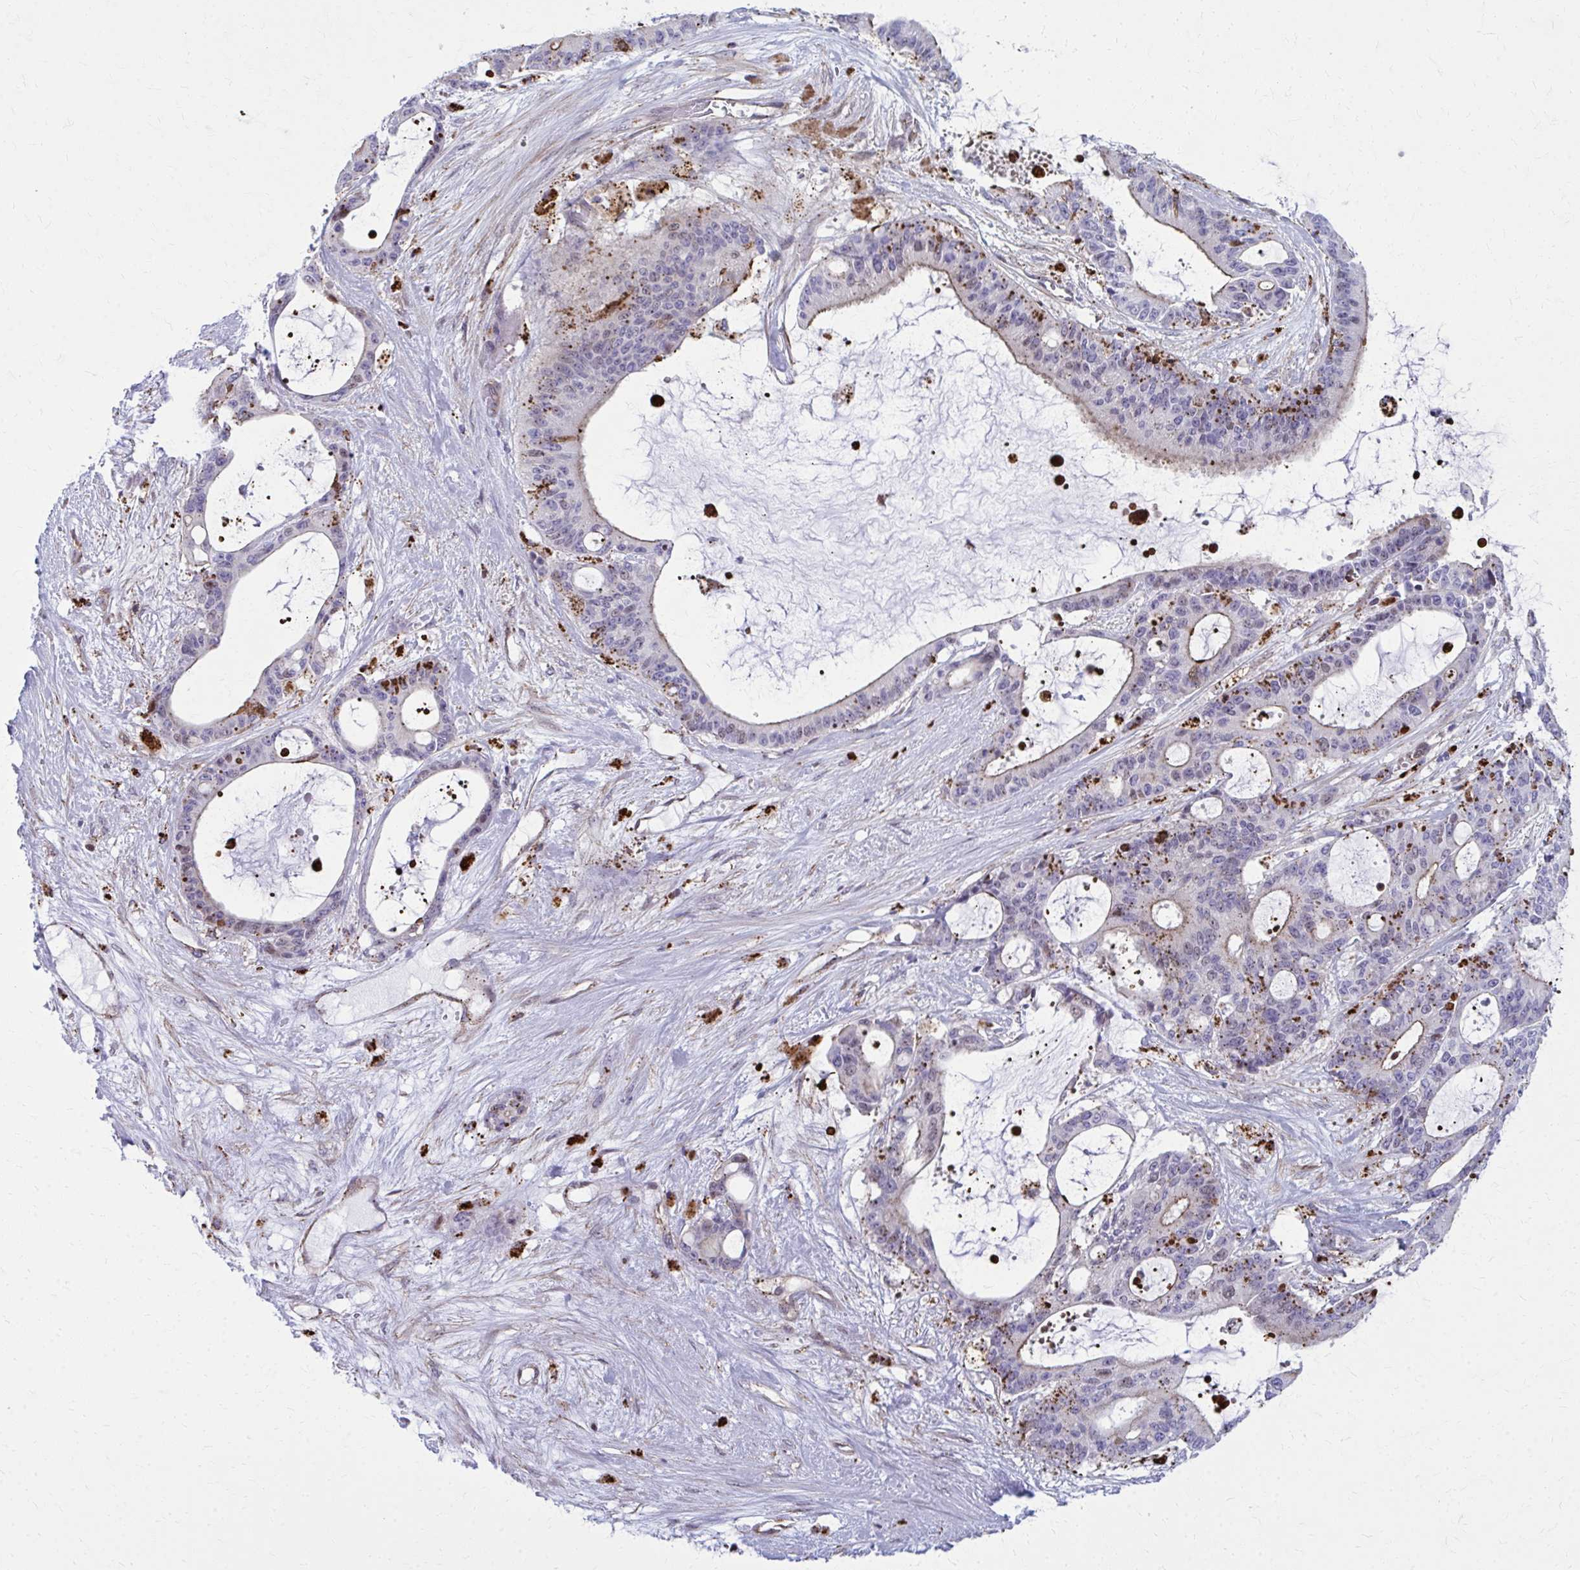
{"staining": {"intensity": "moderate", "quantity": "25%-75%", "location": "cytoplasmic/membranous"}, "tissue": "liver cancer", "cell_type": "Tumor cells", "image_type": "cancer", "snomed": [{"axis": "morphology", "description": "Normal tissue, NOS"}, {"axis": "morphology", "description": "Cholangiocarcinoma"}, {"axis": "topography", "description": "Liver"}, {"axis": "topography", "description": "Peripheral nerve tissue"}], "caption": "Human liver cancer stained for a protein (brown) exhibits moderate cytoplasmic/membranous positive expression in about 25%-75% of tumor cells.", "gene": "LRRC4B", "patient": {"sex": "female", "age": 73}}